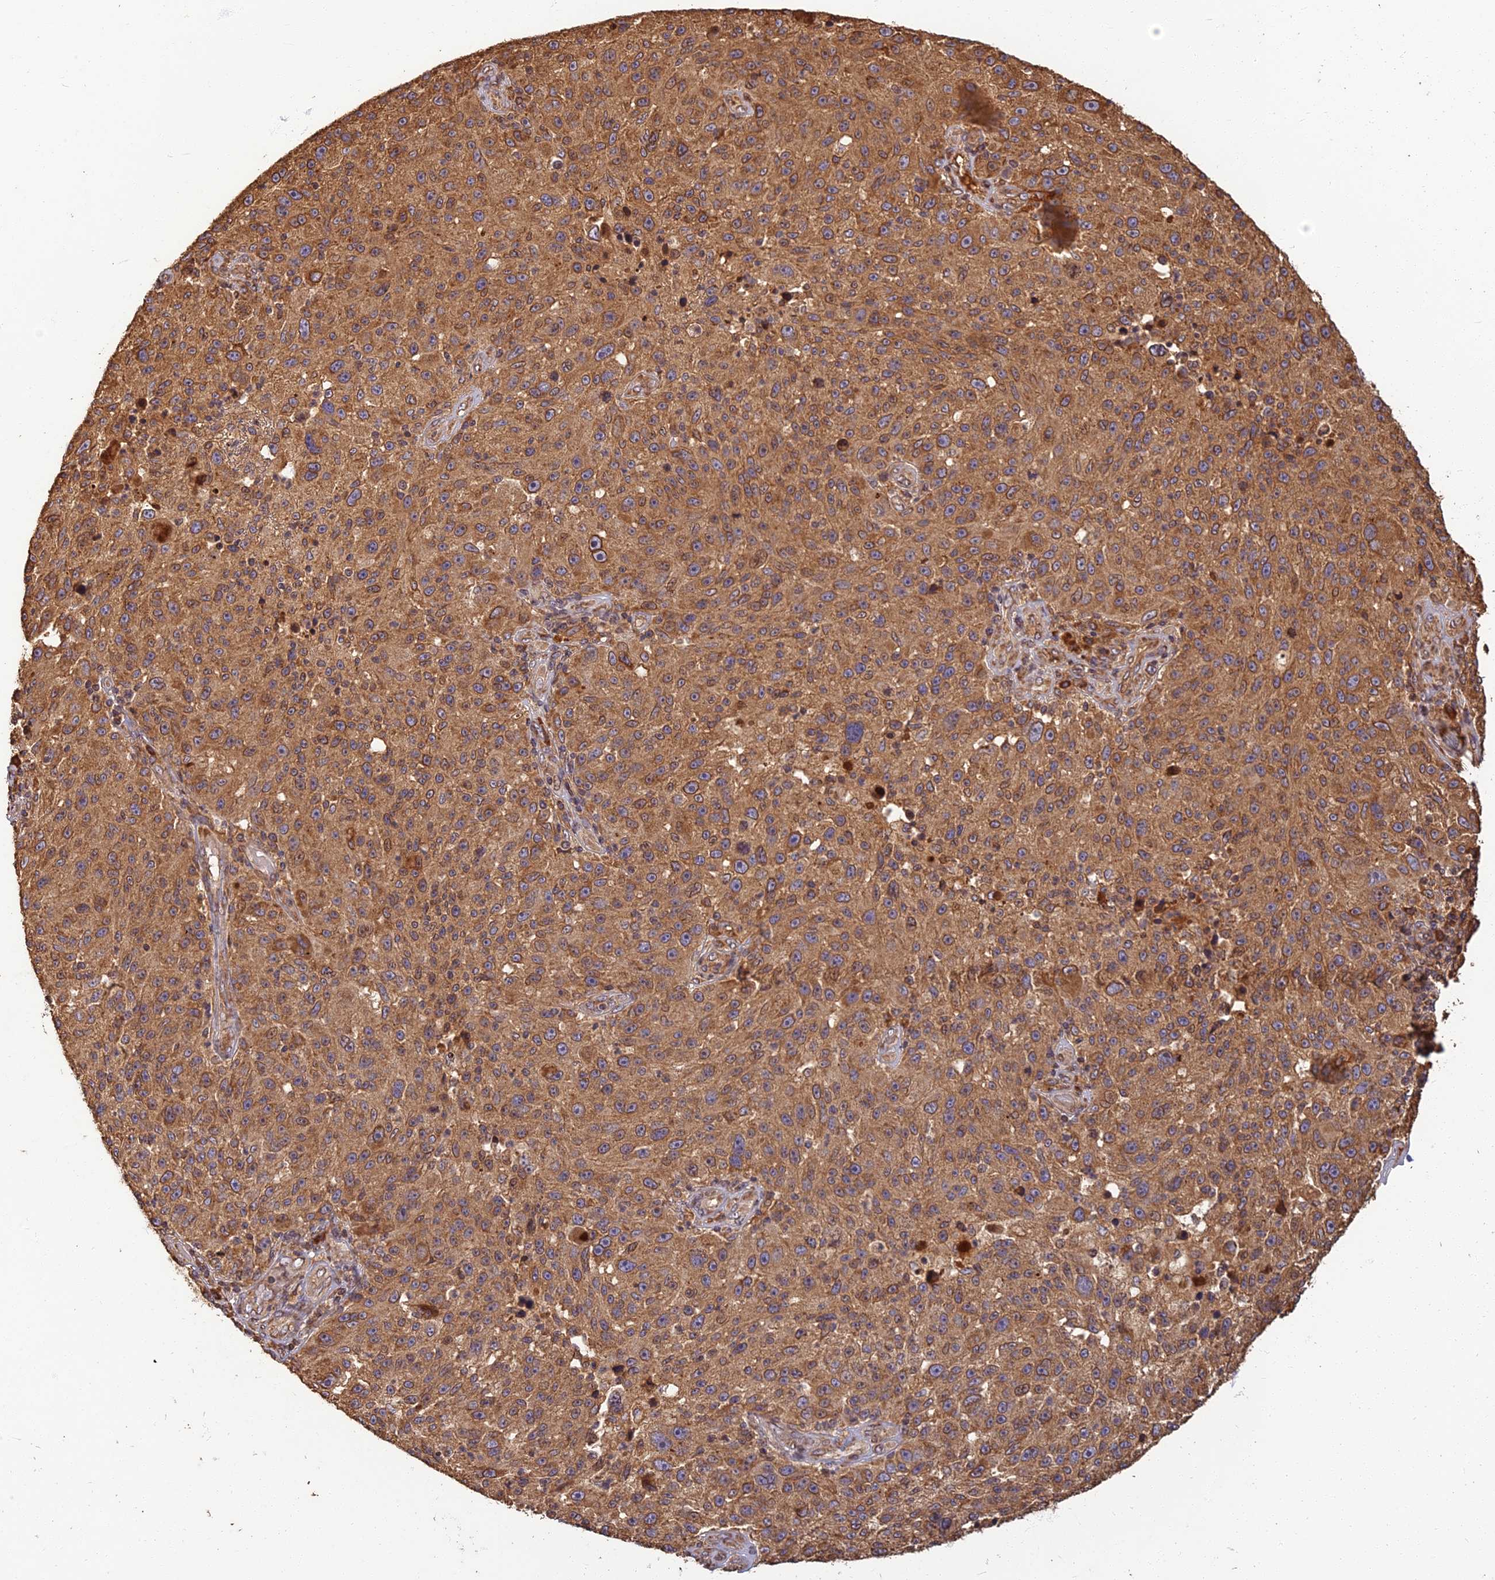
{"staining": {"intensity": "moderate", "quantity": ">75%", "location": "cytoplasmic/membranous"}, "tissue": "melanoma", "cell_type": "Tumor cells", "image_type": "cancer", "snomed": [{"axis": "morphology", "description": "Malignant melanoma, NOS"}, {"axis": "topography", "description": "Skin"}], "caption": "Protein expression by IHC reveals moderate cytoplasmic/membranous expression in approximately >75% of tumor cells in malignant melanoma.", "gene": "CORO1C", "patient": {"sex": "male", "age": 53}}